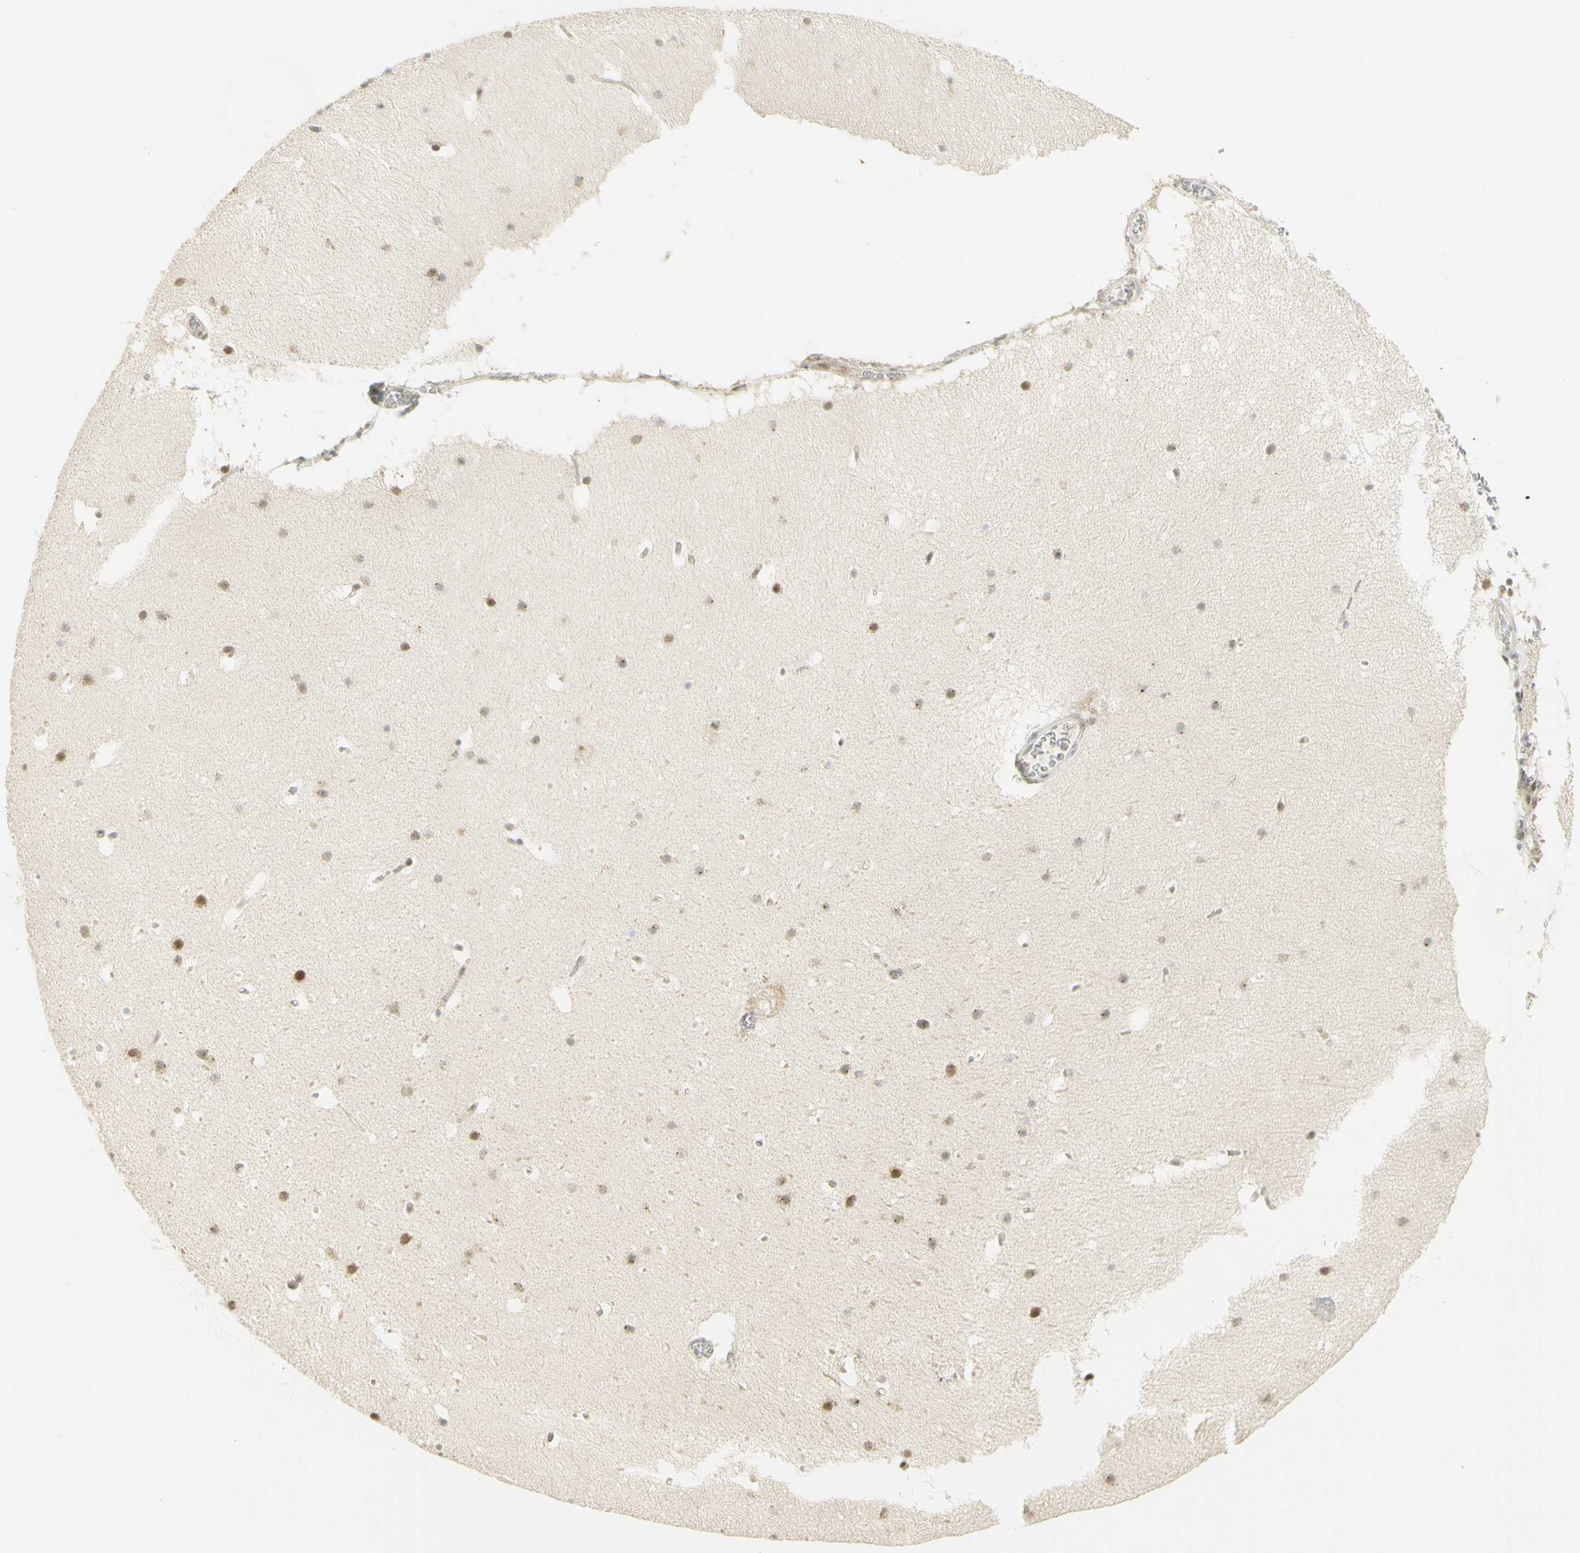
{"staining": {"intensity": "weak", "quantity": "<25%", "location": "cytoplasmic/membranous,nuclear"}, "tissue": "cerebellum", "cell_type": "Cells in granular layer", "image_type": "normal", "snomed": [{"axis": "morphology", "description": "Normal tissue, NOS"}, {"axis": "topography", "description": "Cerebellum"}], "caption": "A high-resolution photomicrograph shows immunohistochemistry (IHC) staining of normal cerebellum, which demonstrates no significant staining in cells in granular layer.", "gene": "KIF11", "patient": {"sex": "male", "age": 45}}